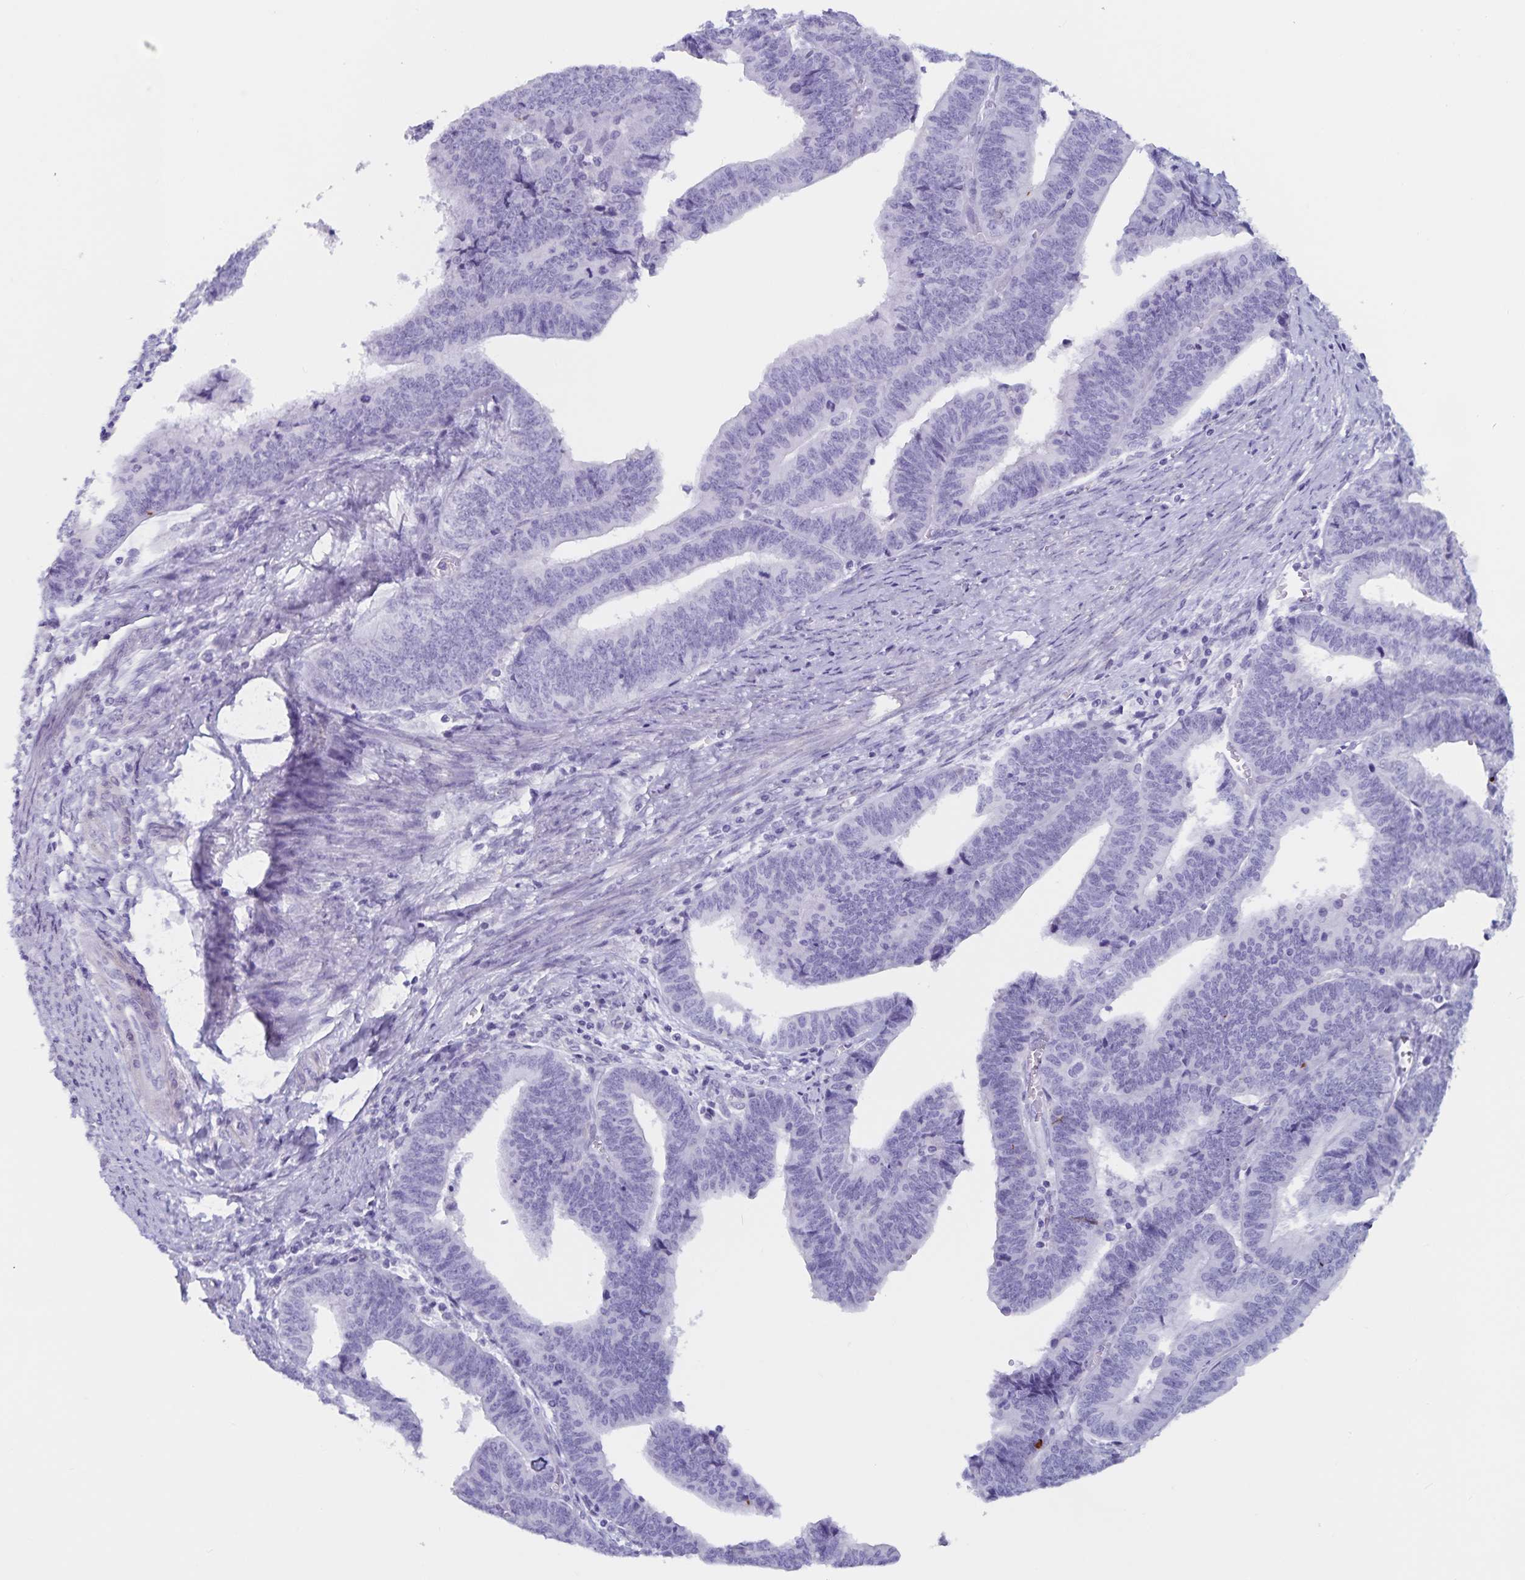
{"staining": {"intensity": "negative", "quantity": "none", "location": "none"}, "tissue": "endometrial cancer", "cell_type": "Tumor cells", "image_type": "cancer", "snomed": [{"axis": "morphology", "description": "Adenocarcinoma, NOS"}, {"axis": "topography", "description": "Endometrium"}], "caption": "Immunohistochemical staining of adenocarcinoma (endometrial) exhibits no significant expression in tumor cells.", "gene": "GPR137", "patient": {"sex": "female", "age": 65}}